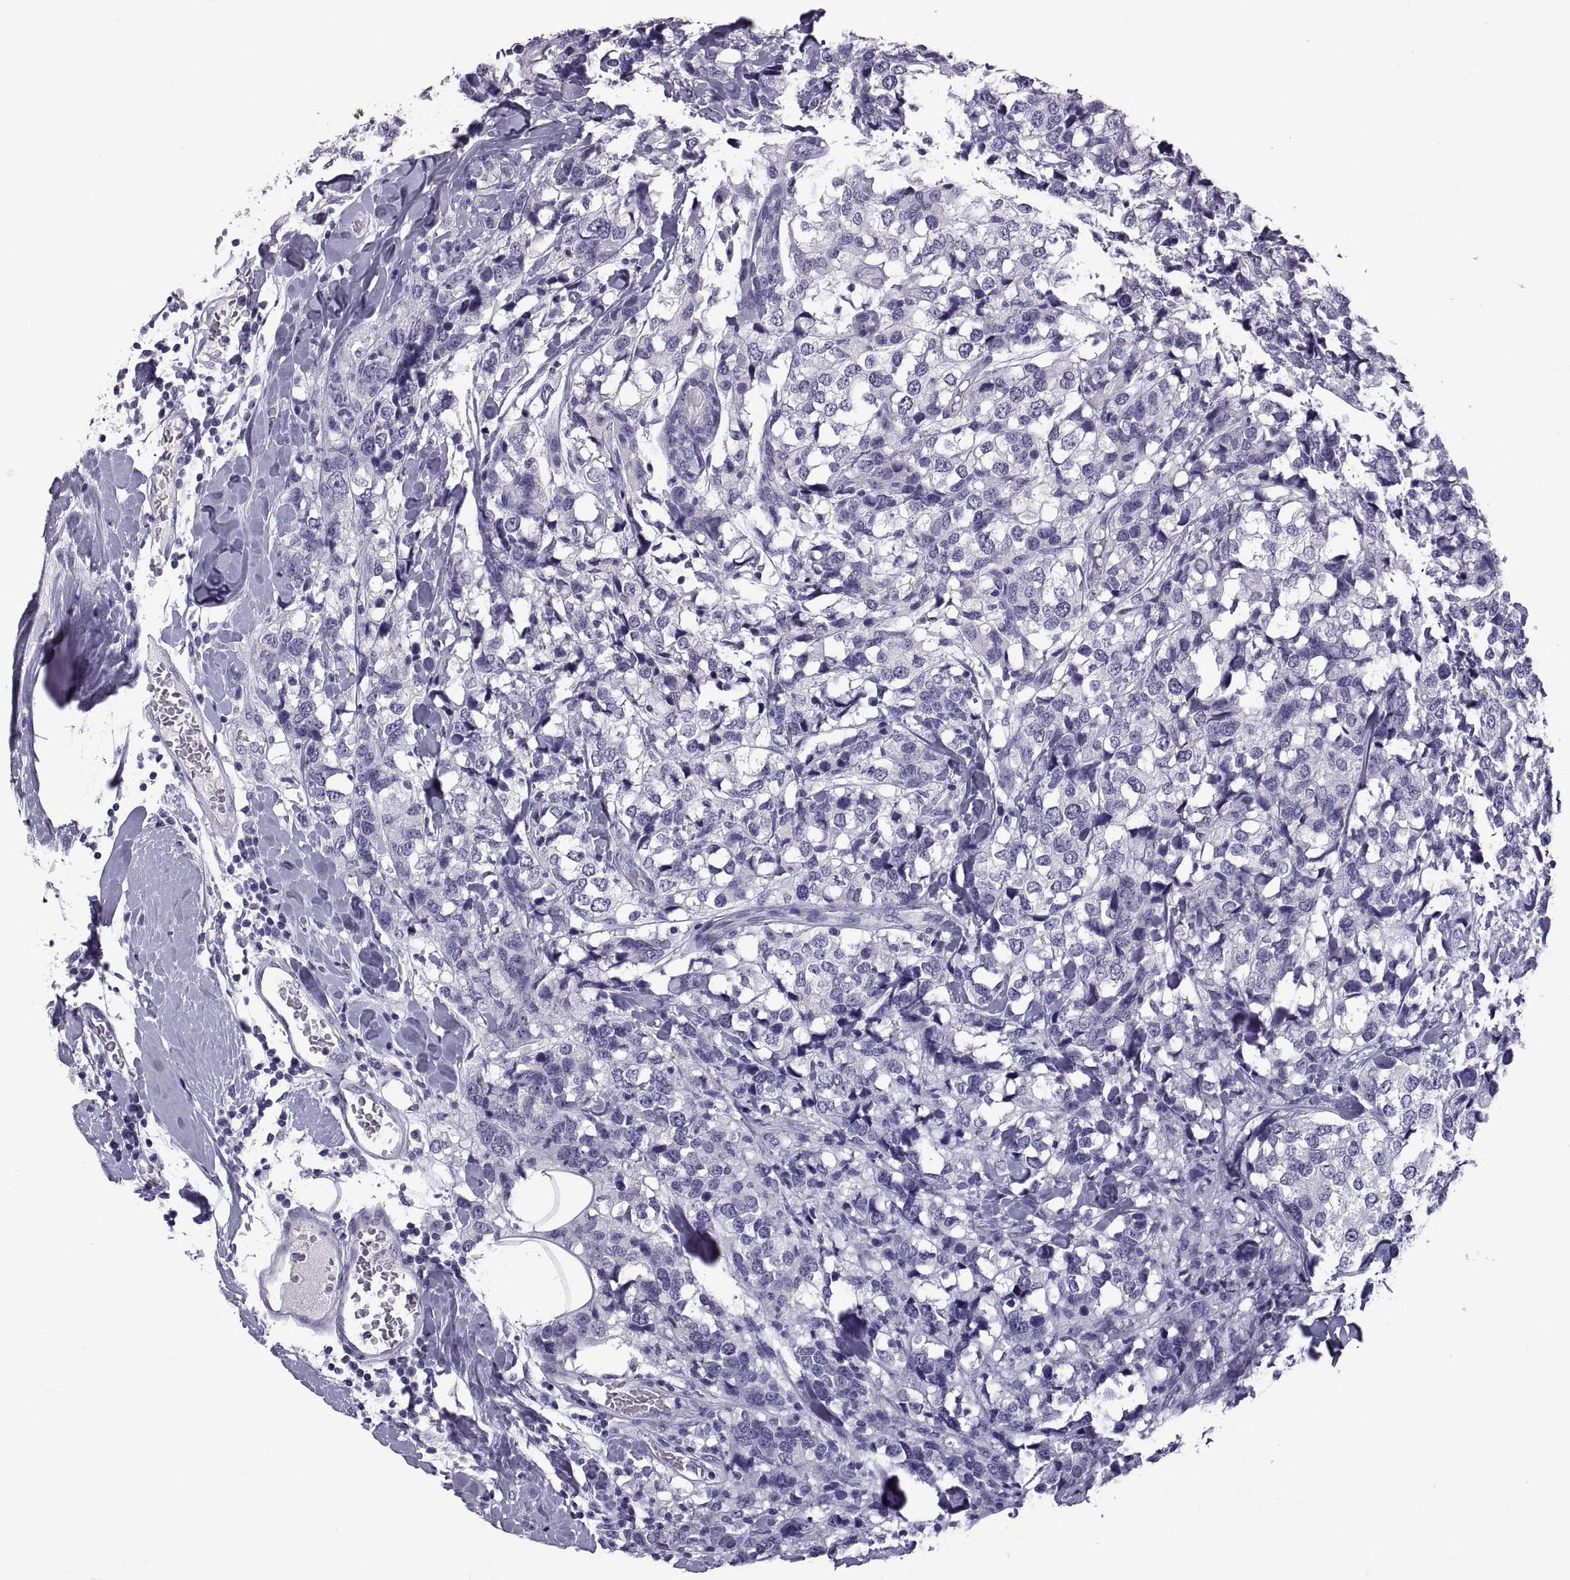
{"staining": {"intensity": "negative", "quantity": "none", "location": "none"}, "tissue": "breast cancer", "cell_type": "Tumor cells", "image_type": "cancer", "snomed": [{"axis": "morphology", "description": "Lobular carcinoma"}, {"axis": "topography", "description": "Breast"}], "caption": "There is no significant expression in tumor cells of breast lobular carcinoma.", "gene": "RDM1", "patient": {"sex": "female", "age": 59}}